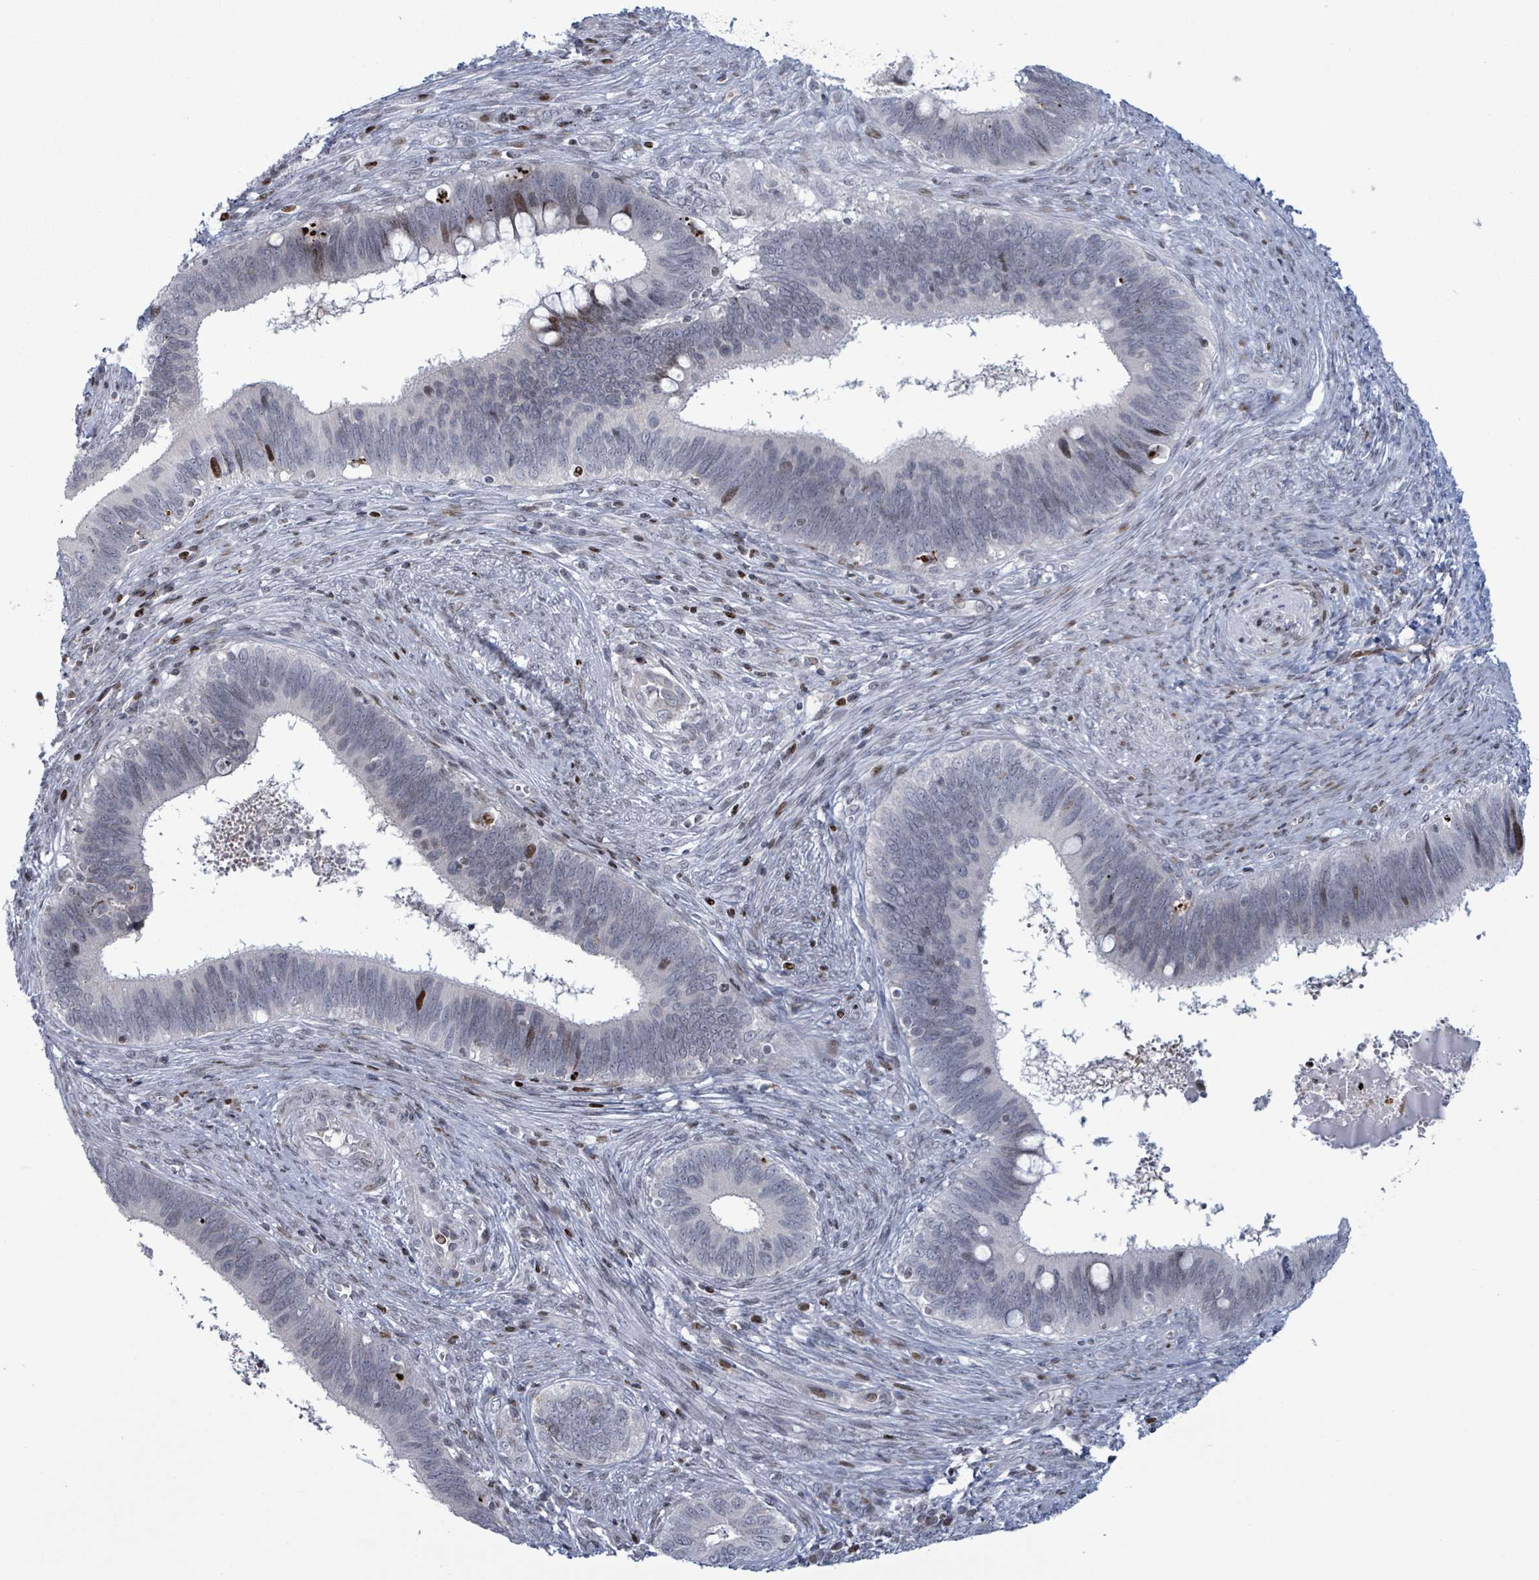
{"staining": {"intensity": "moderate", "quantity": "<25%", "location": "nuclear"}, "tissue": "cervical cancer", "cell_type": "Tumor cells", "image_type": "cancer", "snomed": [{"axis": "morphology", "description": "Adenocarcinoma, NOS"}, {"axis": "topography", "description": "Cervix"}], "caption": "Human cervical cancer (adenocarcinoma) stained with a protein marker exhibits moderate staining in tumor cells.", "gene": "FNDC4", "patient": {"sex": "female", "age": 42}}